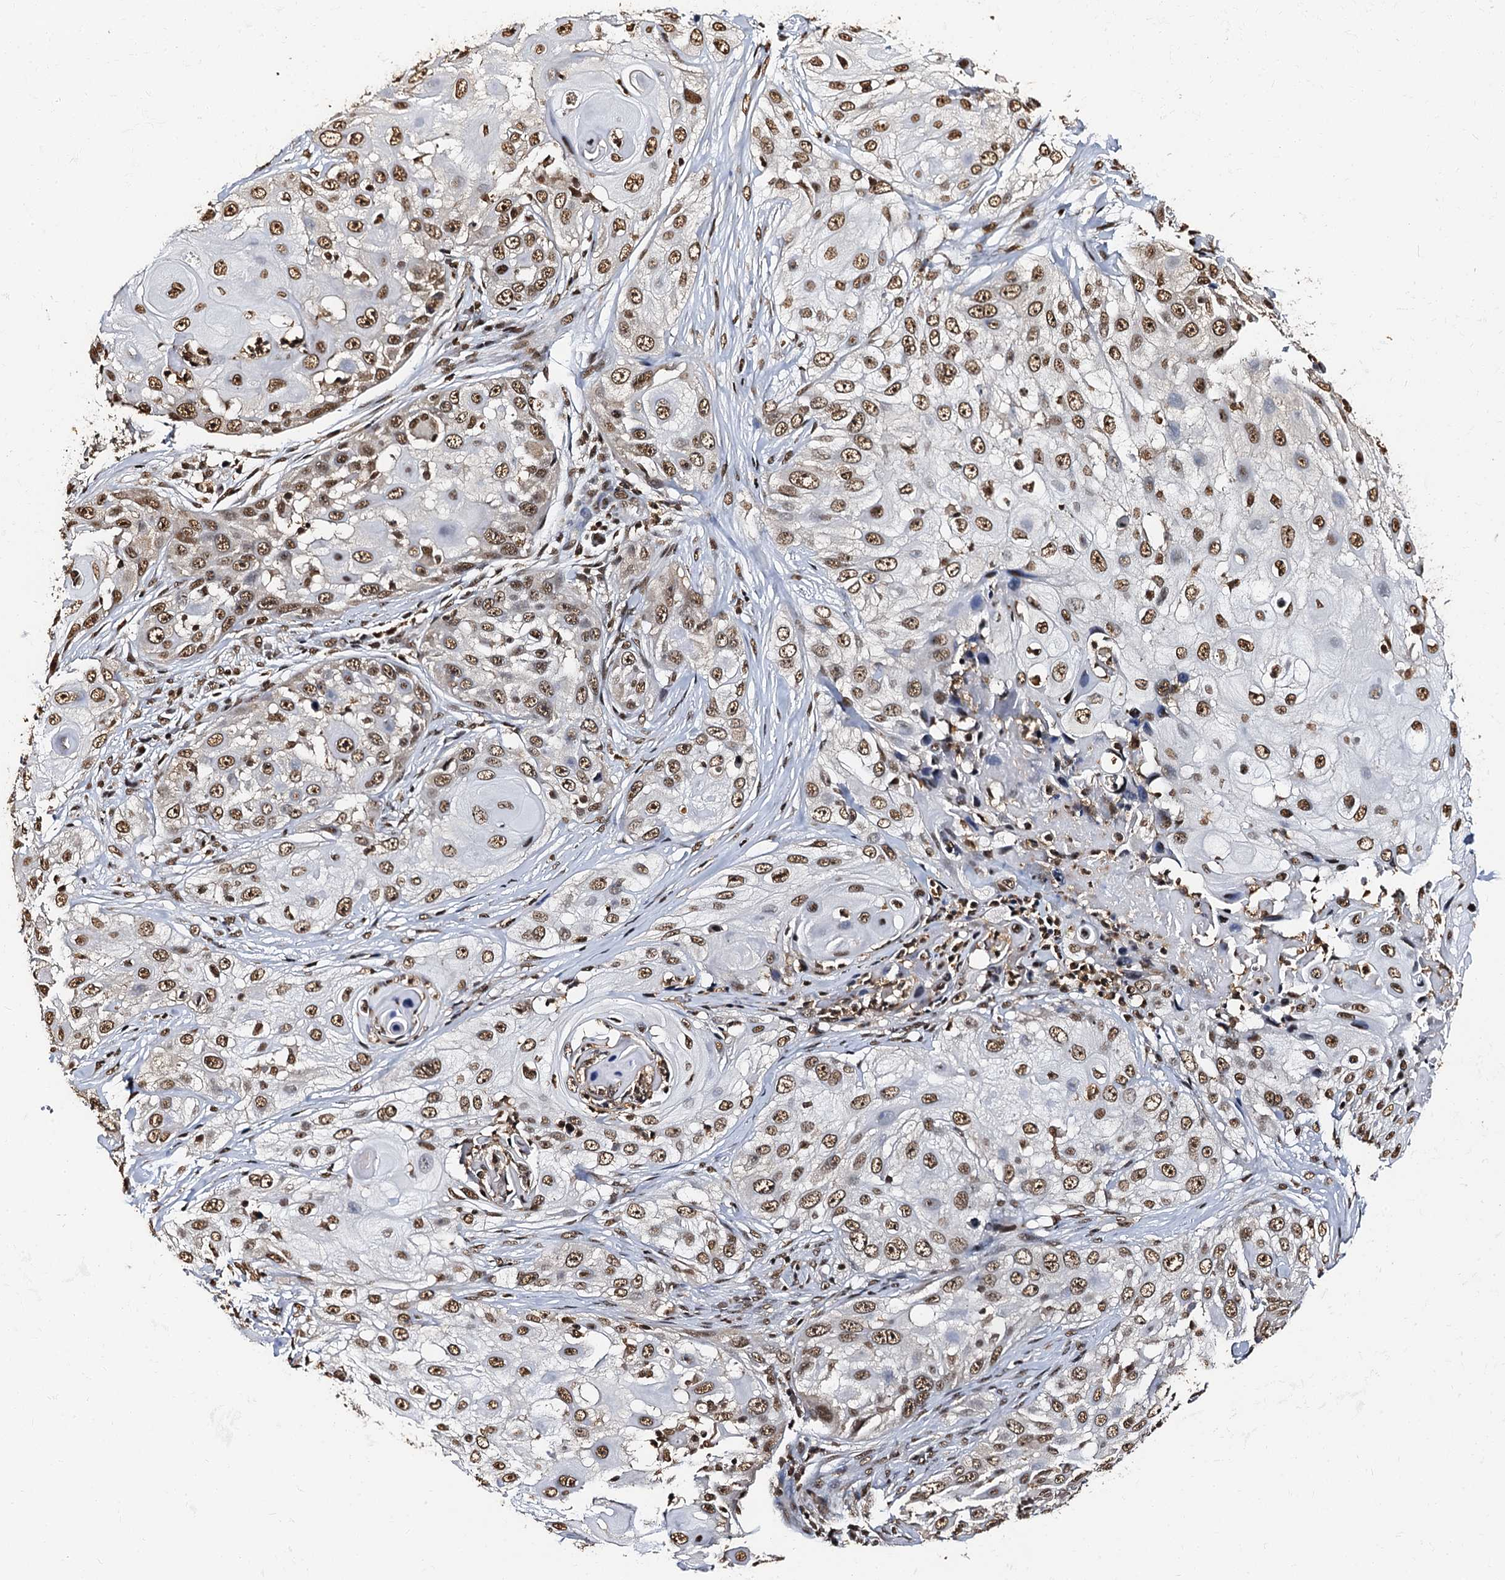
{"staining": {"intensity": "moderate", "quantity": ">75%", "location": "nuclear"}, "tissue": "skin cancer", "cell_type": "Tumor cells", "image_type": "cancer", "snomed": [{"axis": "morphology", "description": "Squamous cell carcinoma, NOS"}, {"axis": "topography", "description": "Skin"}], "caption": "Human squamous cell carcinoma (skin) stained with a protein marker exhibits moderate staining in tumor cells.", "gene": "SNRPD2", "patient": {"sex": "female", "age": 44}}